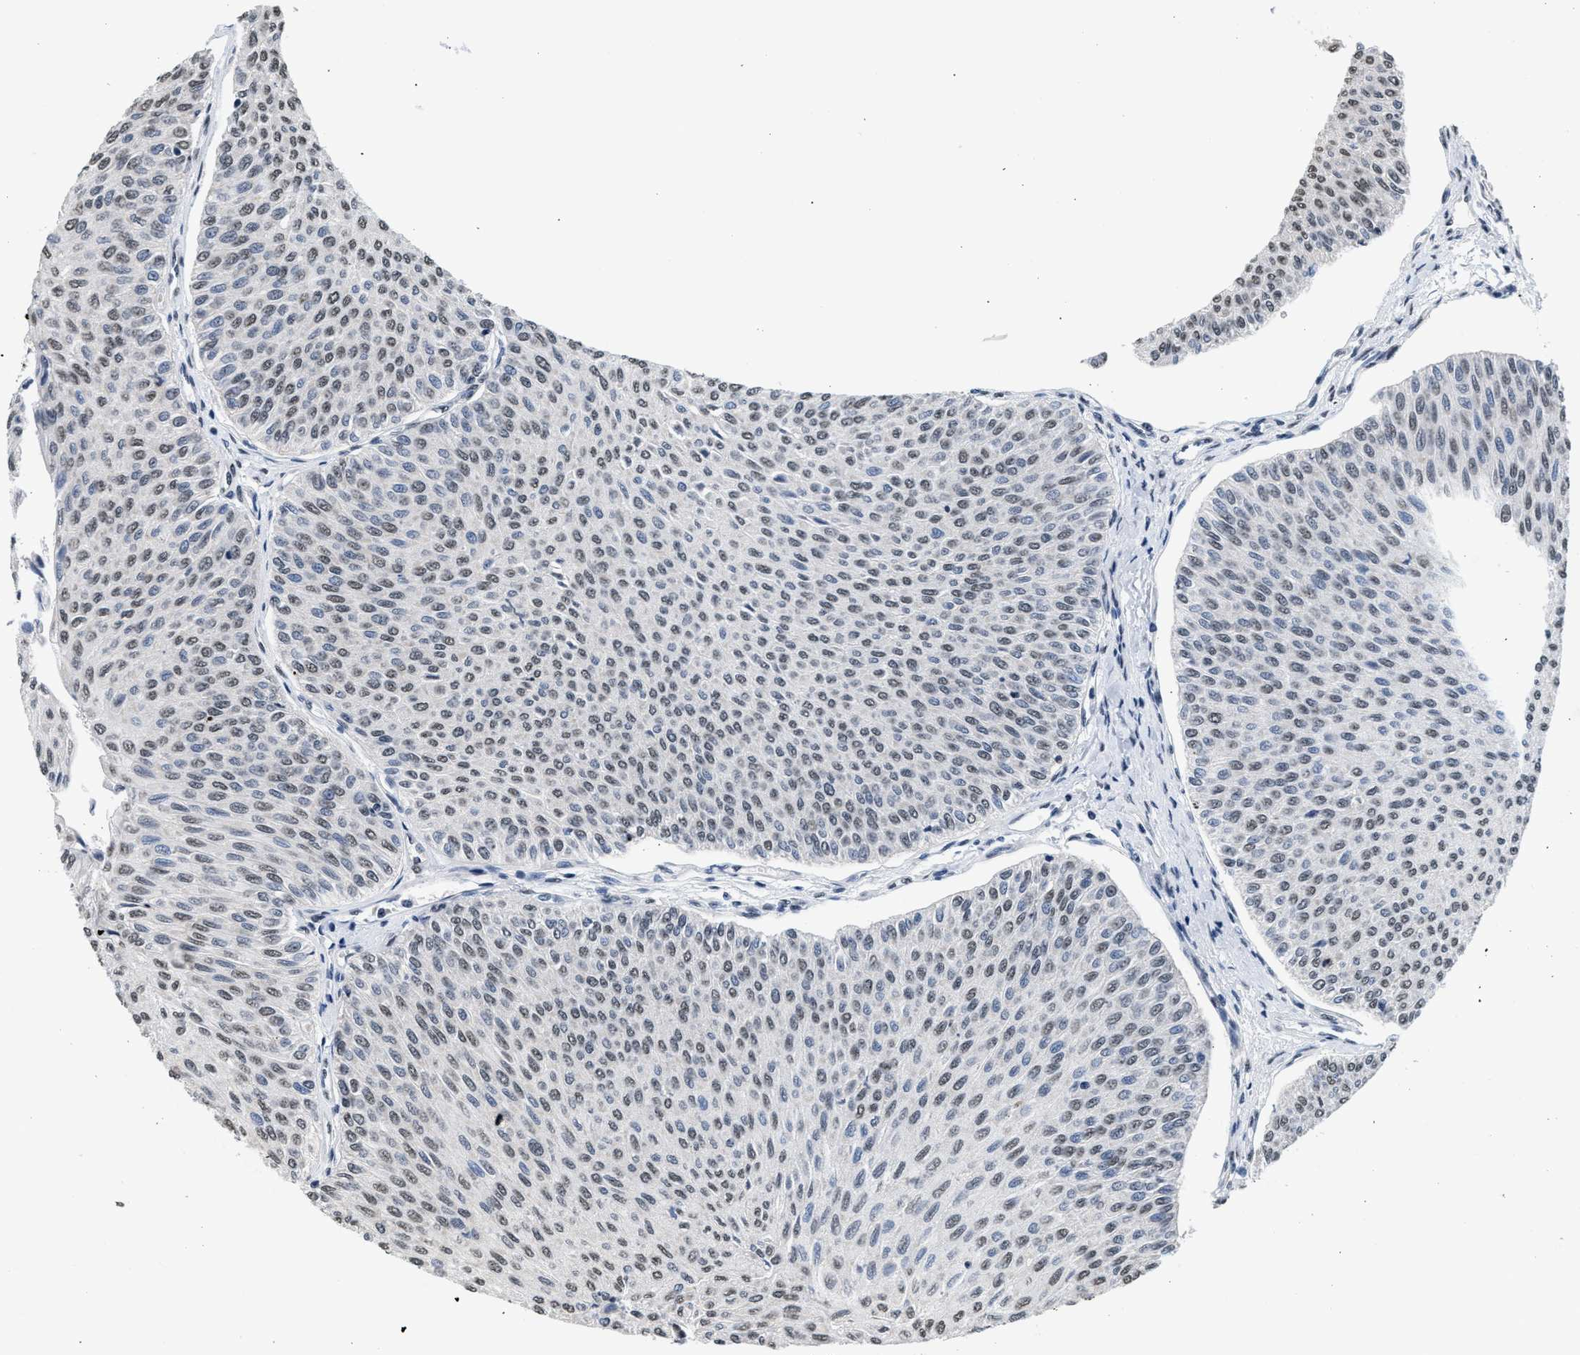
{"staining": {"intensity": "weak", "quantity": "25%-75%", "location": "nuclear"}, "tissue": "urothelial cancer", "cell_type": "Tumor cells", "image_type": "cancer", "snomed": [{"axis": "morphology", "description": "Urothelial carcinoma, Low grade"}, {"axis": "topography", "description": "Urinary bladder"}], "caption": "The photomicrograph reveals staining of urothelial carcinoma (low-grade), revealing weak nuclear protein positivity (brown color) within tumor cells.", "gene": "RAF1", "patient": {"sex": "male", "age": 78}}